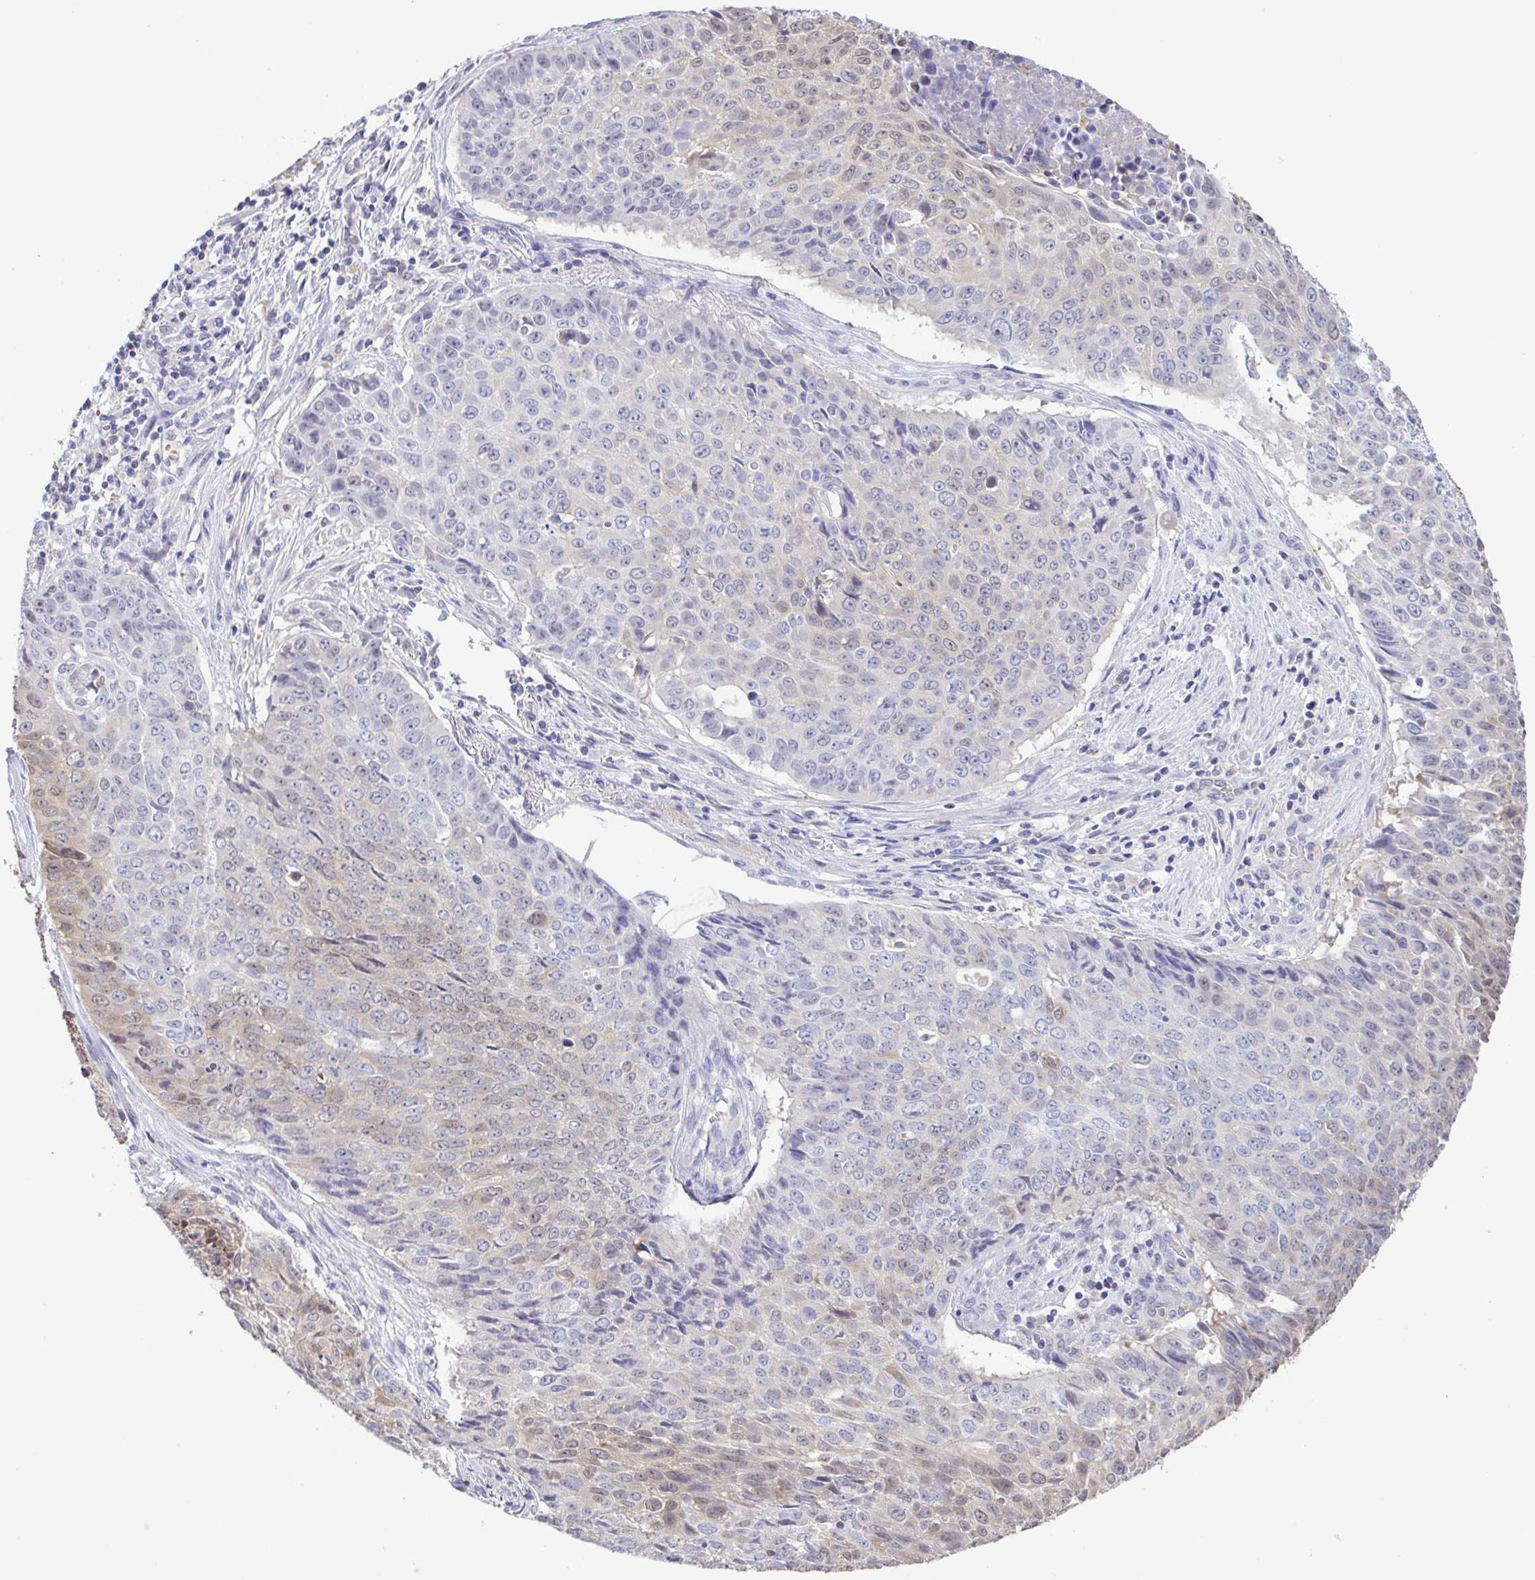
{"staining": {"intensity": "weak", "quantity": "<25%", "location": "nuclear"}, "tissue": "lung cancer", "cell_type": "Tumor cells", "image_type": "cancer", "snomed": [{"axis": "morphology", "description": "Normal tissue, NOS"}, {"axis": "morphology", "description": "Squamous cell carcinoma, NOS"}, {"axis": "topography", "description": "Bronchus"}, {"axis": "topography", "description": "Lung"}], "caption": "Immunohistochemistry (IHC) micrograph of lung cancer (squamous cell carcinoma) stained for a protein (brown), which demonstrates no expression in tumor cells.", "gene": "LDHC", "patient": {"sex": "male", "age": 64}}